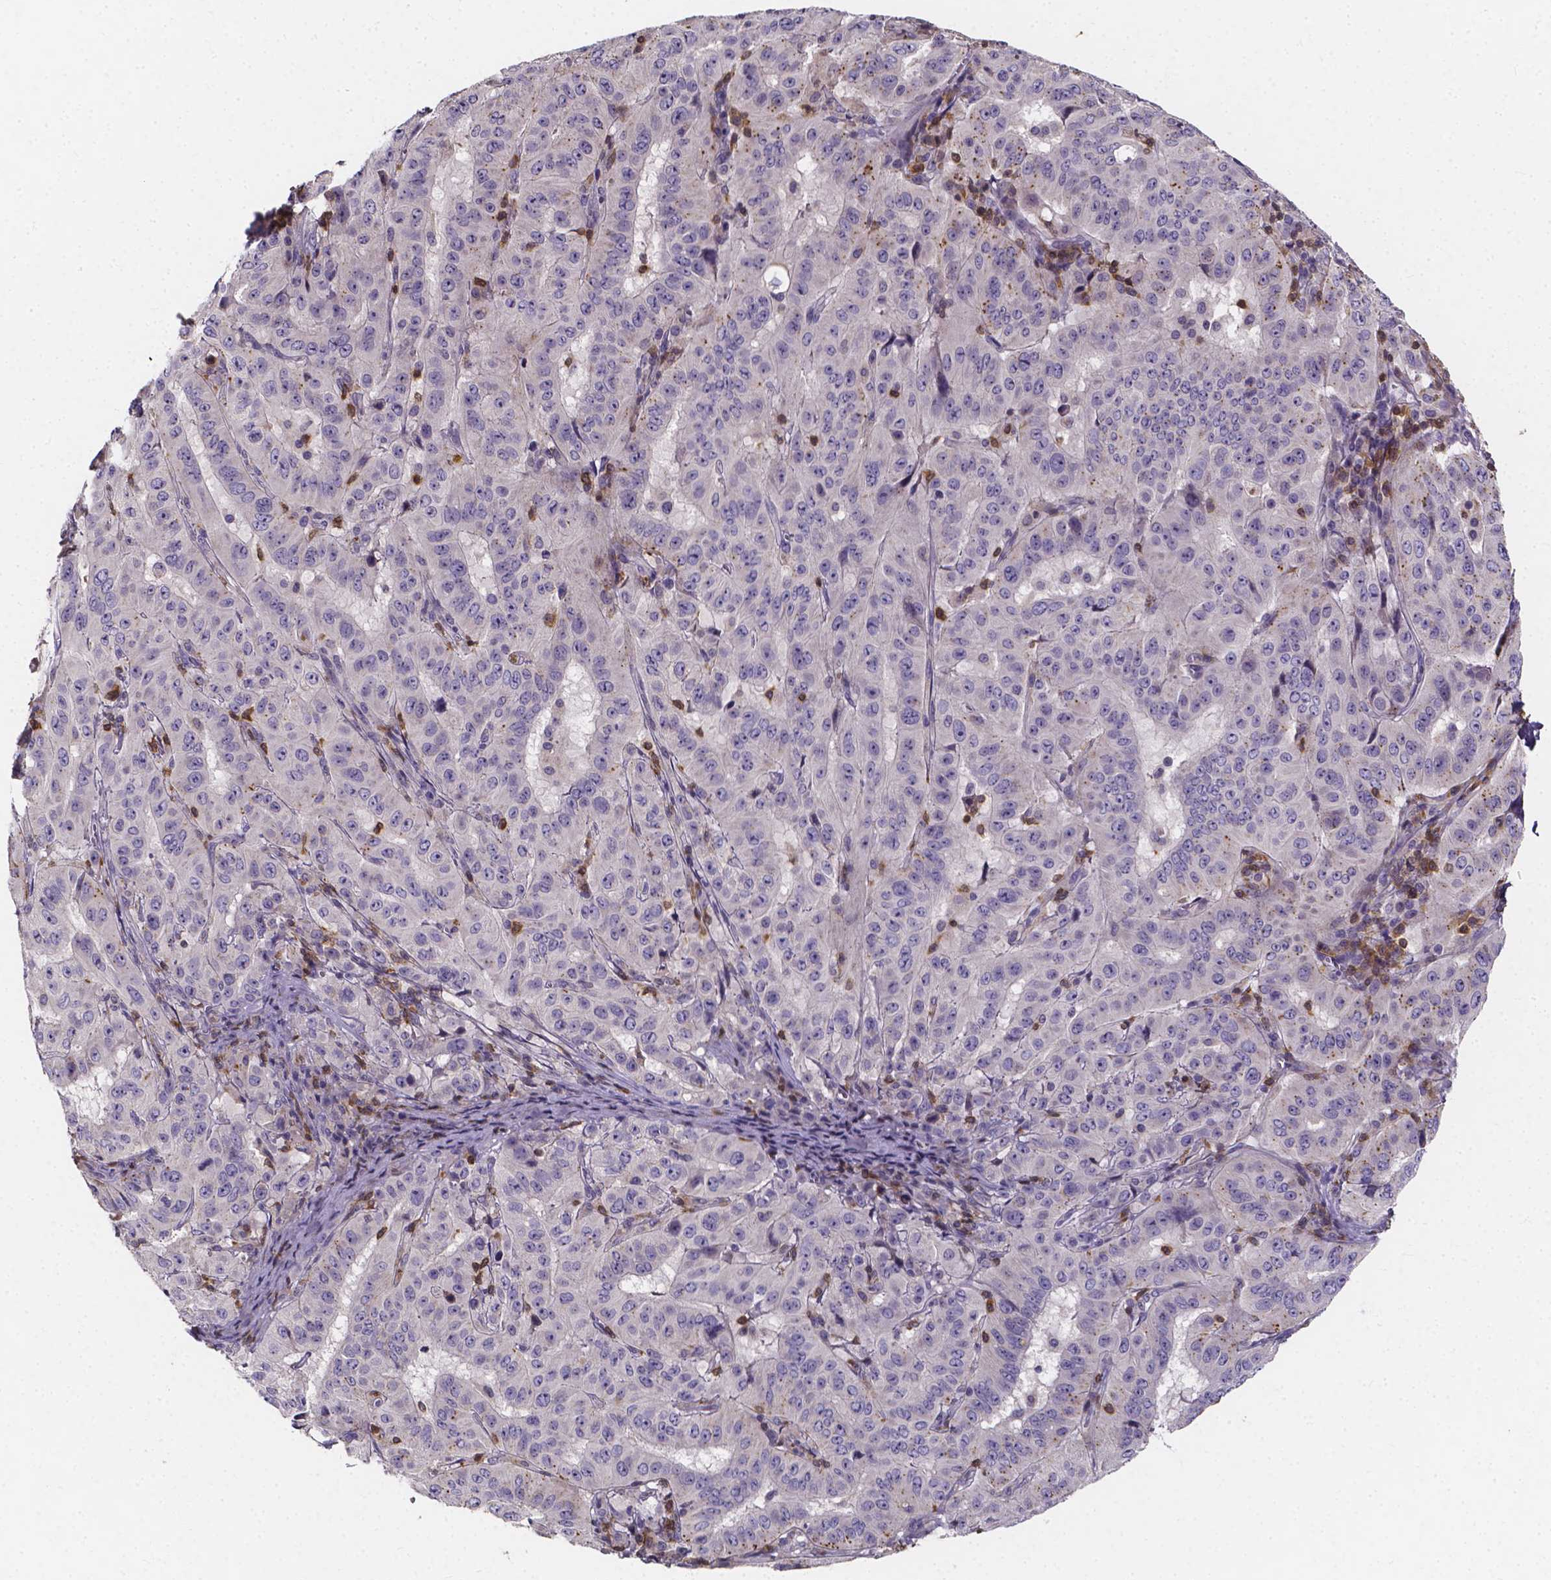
{"staining": {"intensity": "negative", "quantity": "none", "location": "none"}, "tissue": "pancreatic cancer", "cell_type": "Tumor cells", "image_type": "cancer", "snomed": [{"axis": "morphology", "description": "Adenocarcinoma, NOS"}, {"axis": "topography", "description": "Pancreas"}], "caption": "Protein analysis of adenocarcinoma (pancreatic) exhibits no significant positivity in tumor cells.", "gene": "THEMIS", "patient": {"sex": "male", "age": 63}}